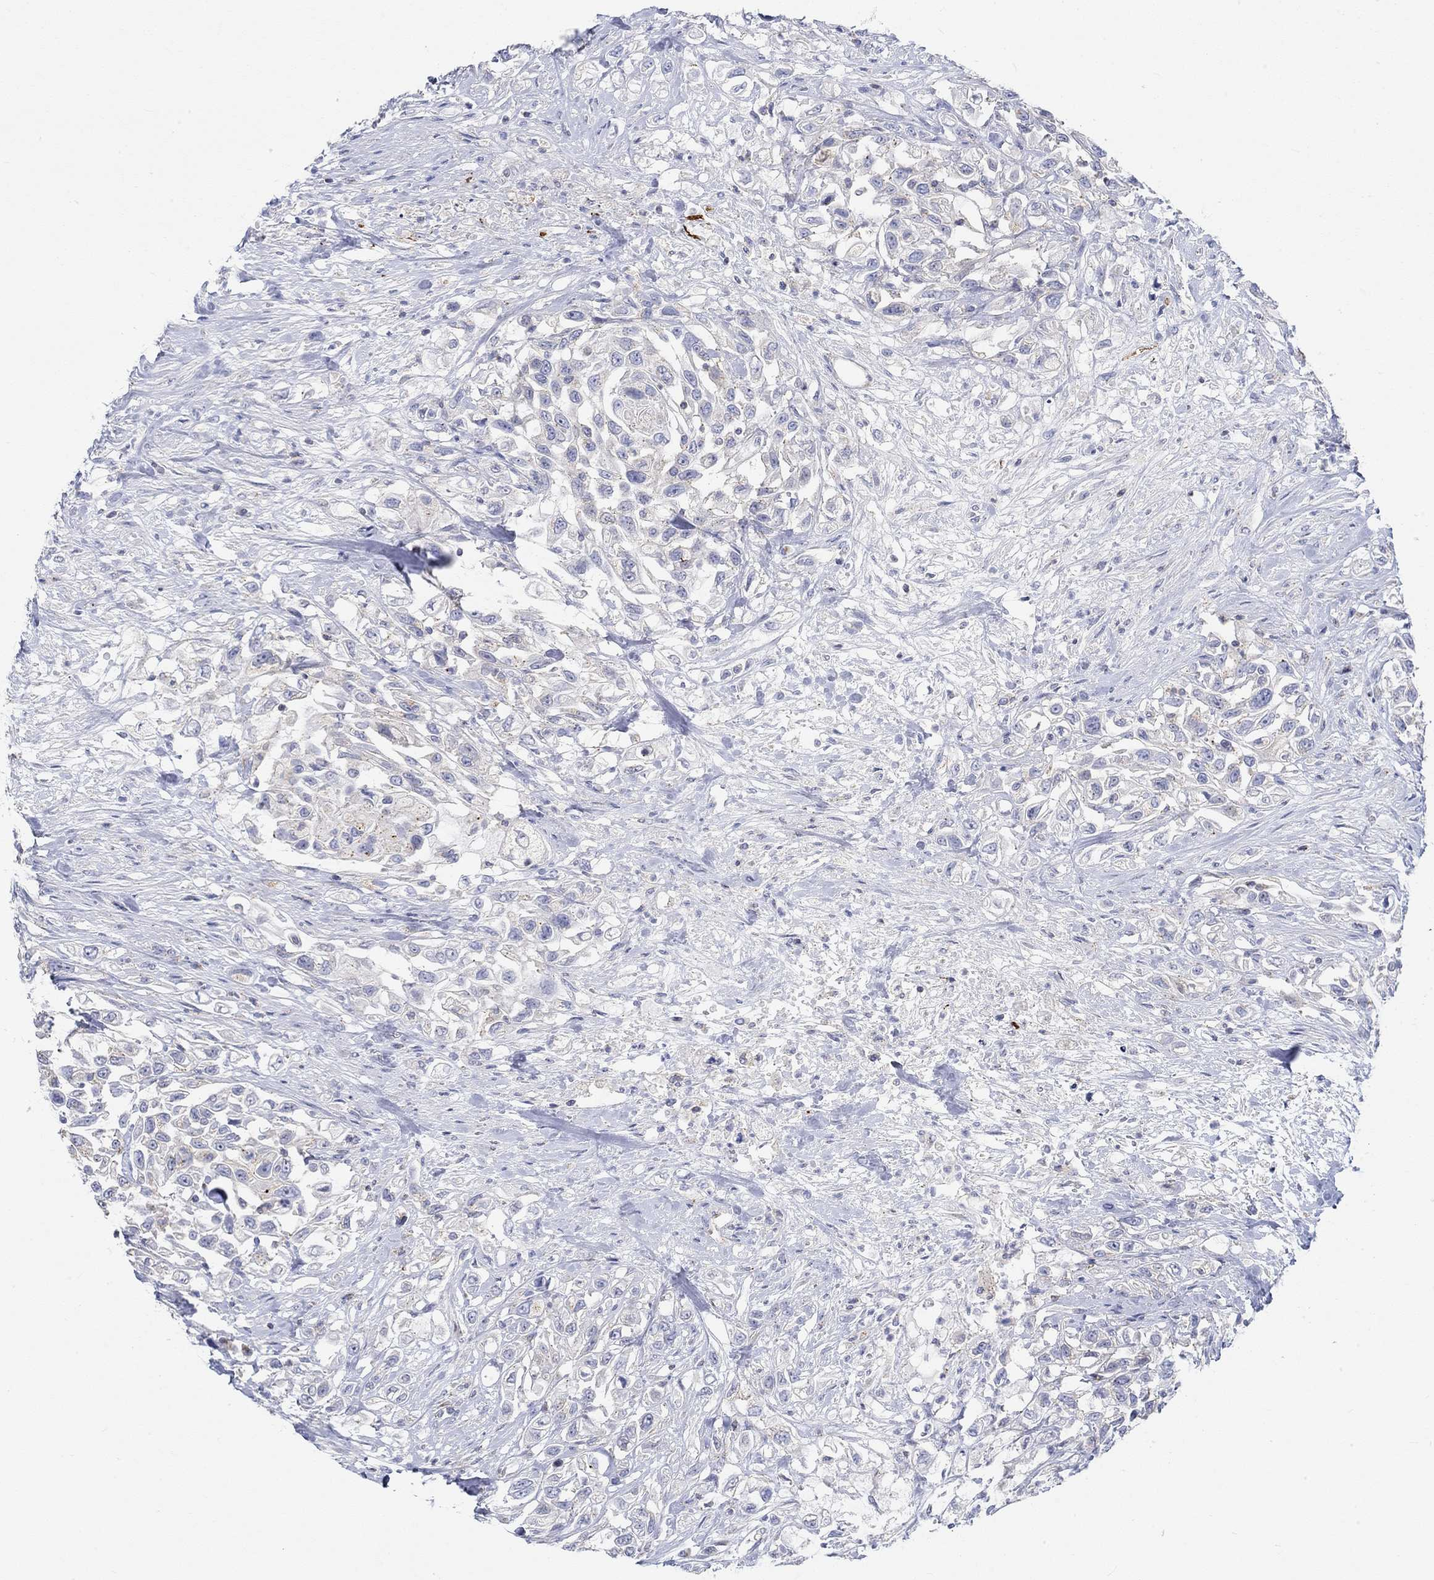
{"staining": {"intensity": "weak", "quantity": "<25%", "location": "cytoplasmic/membranous"}, "tissue": "urothelial cancer", "cell_type": "Tumor cells", "image_type": "cancer", "snomed": [{"axis": "morphology", "description": "Urothelial carcinoma, High grade"}, {"axis": "topography", "description": "Urinary bladder"}], "caption": "Urothelial cancer was stained to show a protein in brown. There is no significant positivity in tumor cells.", "gene": "NAV3", "patient": {"sex": "female", "age": 56}}